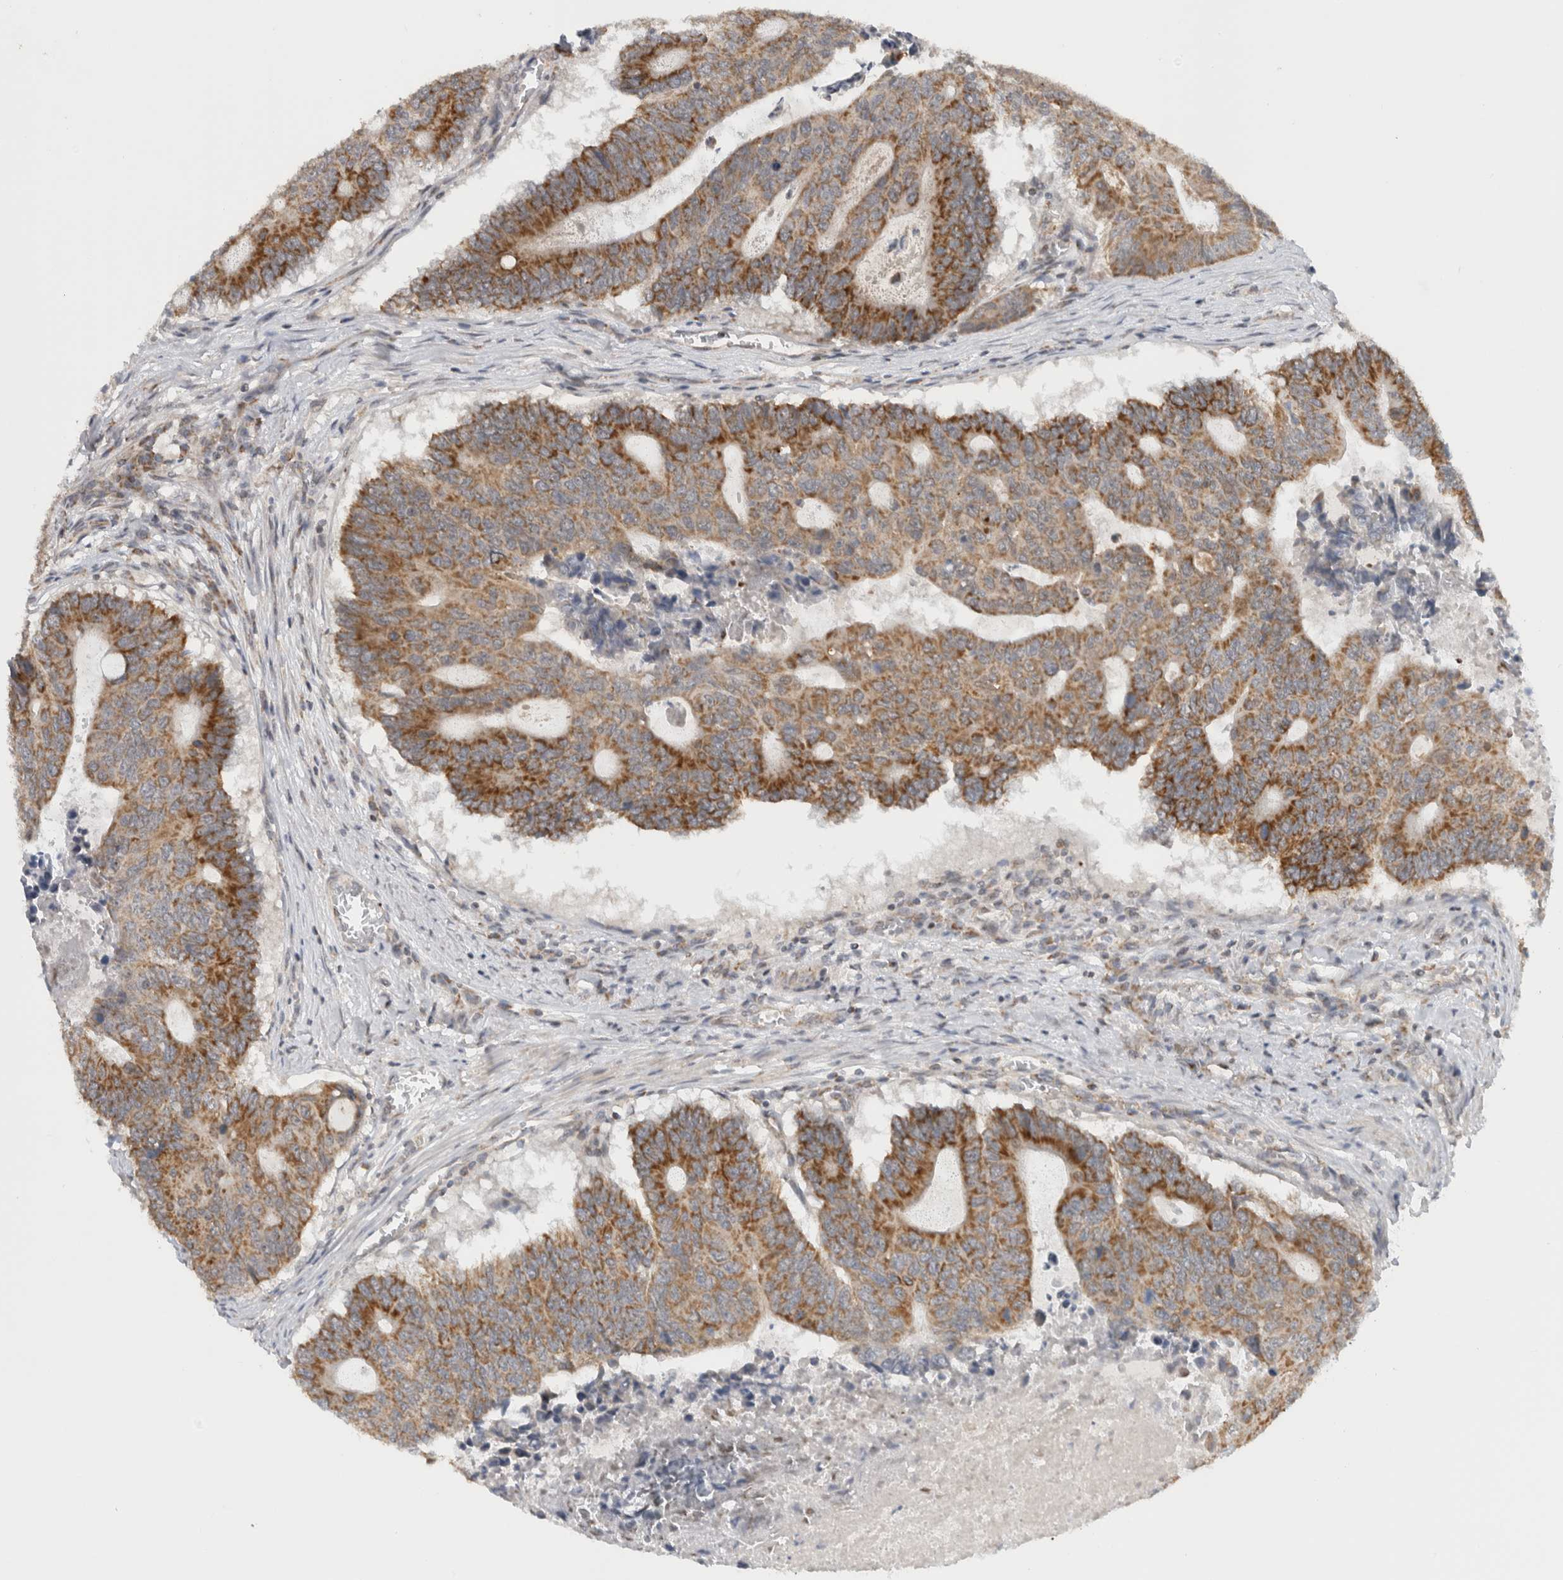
{"staining": {"intensity": "moderate", "quantity": ">75%", "location": "cytoplasmic/membranous"}, "tissue": "colorectal cancer", "cell_type": "Tumor cells", "image_type": "cancer", "snomed": [{"axis": "morphology", "description": "Adenocarcinoma, NOS"}, {"axis": "topography", "description": "Colon"}], "caption": "A brown stain labels moderate cytoplasmic/membranous expression of a protein in human colorectal cancer tumor cells.", "gene": "CMC2", "patient": {"sex": "male", "age": 87}}